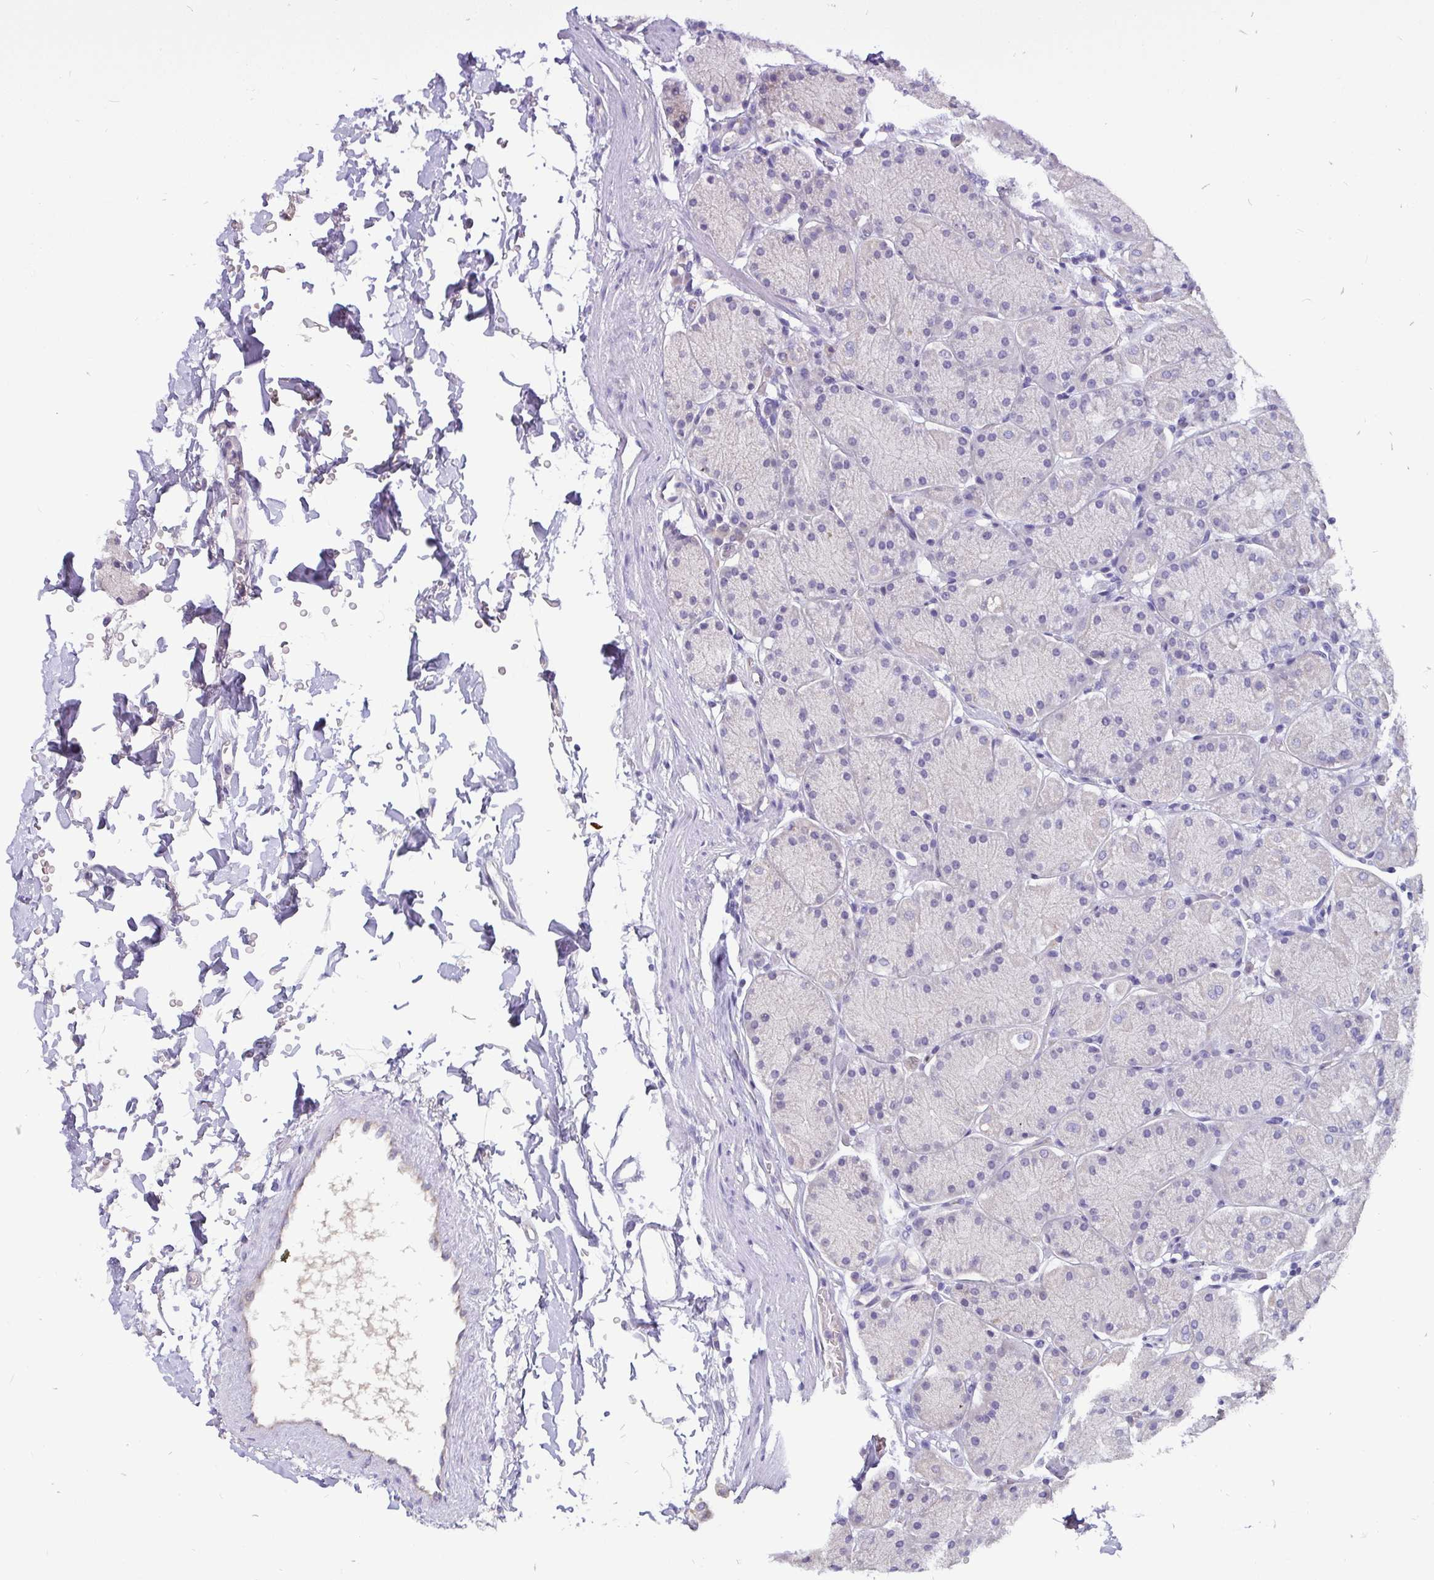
{"staining": {"intensity": "negative", "quantity": "none", "location": "none"}, "tissue": "stomach", "cell_type": "Glandular cells", "image_type": "normal", "snomed": [{"axis": "morphology", "description": "Normal tissue, NOS"}, {"axis": "topography", "description": "Stomach, upper"}, {"axis": "topography", "description": "Stomach"}], "caption": "Unremarkable stomach was stained to show a protein in brown. There is no significant positivity in glandular cells. (Immunohistochemistry, brightfield microscopy, high magnification).", "gene": "ADAMTS6", "patient": {"sex": "male", "age": 76}}